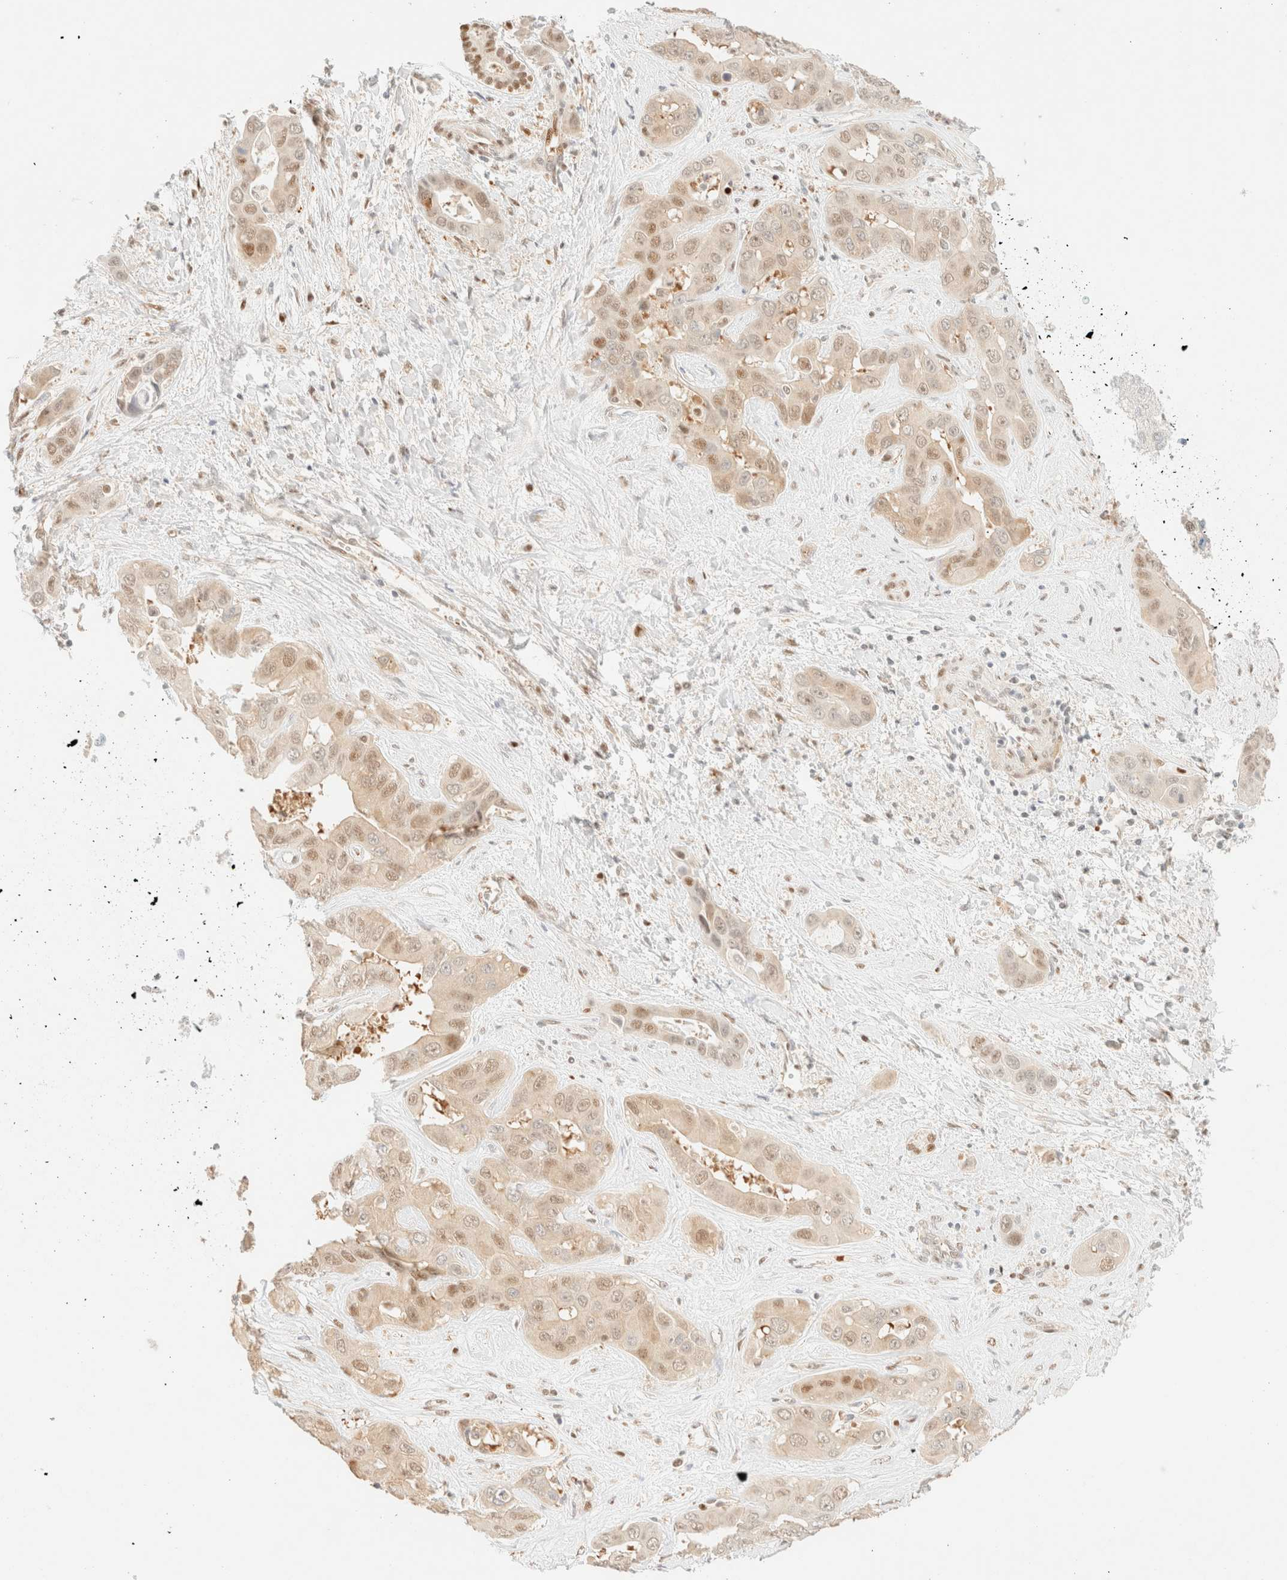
{"staining": {"intensity": "weak", "quantity": "25%-75%", "location": "nuclear"}, "tissue": "liver cancer", "cell_type": "Tumor cells", "image_type": "cancer", "snomed": [{"axis": "morphology", "description": "Cholangiocarcinoma"}, {"axis": "topography", "description": "Liver"}], "caption": "Tumor cells show weak nuclear staining in approximately 25%-75% of cells in cholangiocarcinoma (liver). The staining was performed using DAB (3,3'-diaminobenzidine) to visualize the protein expression in brown, while the nuclei were stained in blue with hematoxylin (Magnification: 20x).", "gene": "TSR1", "patient": {"sex": "female", "age": 52}}